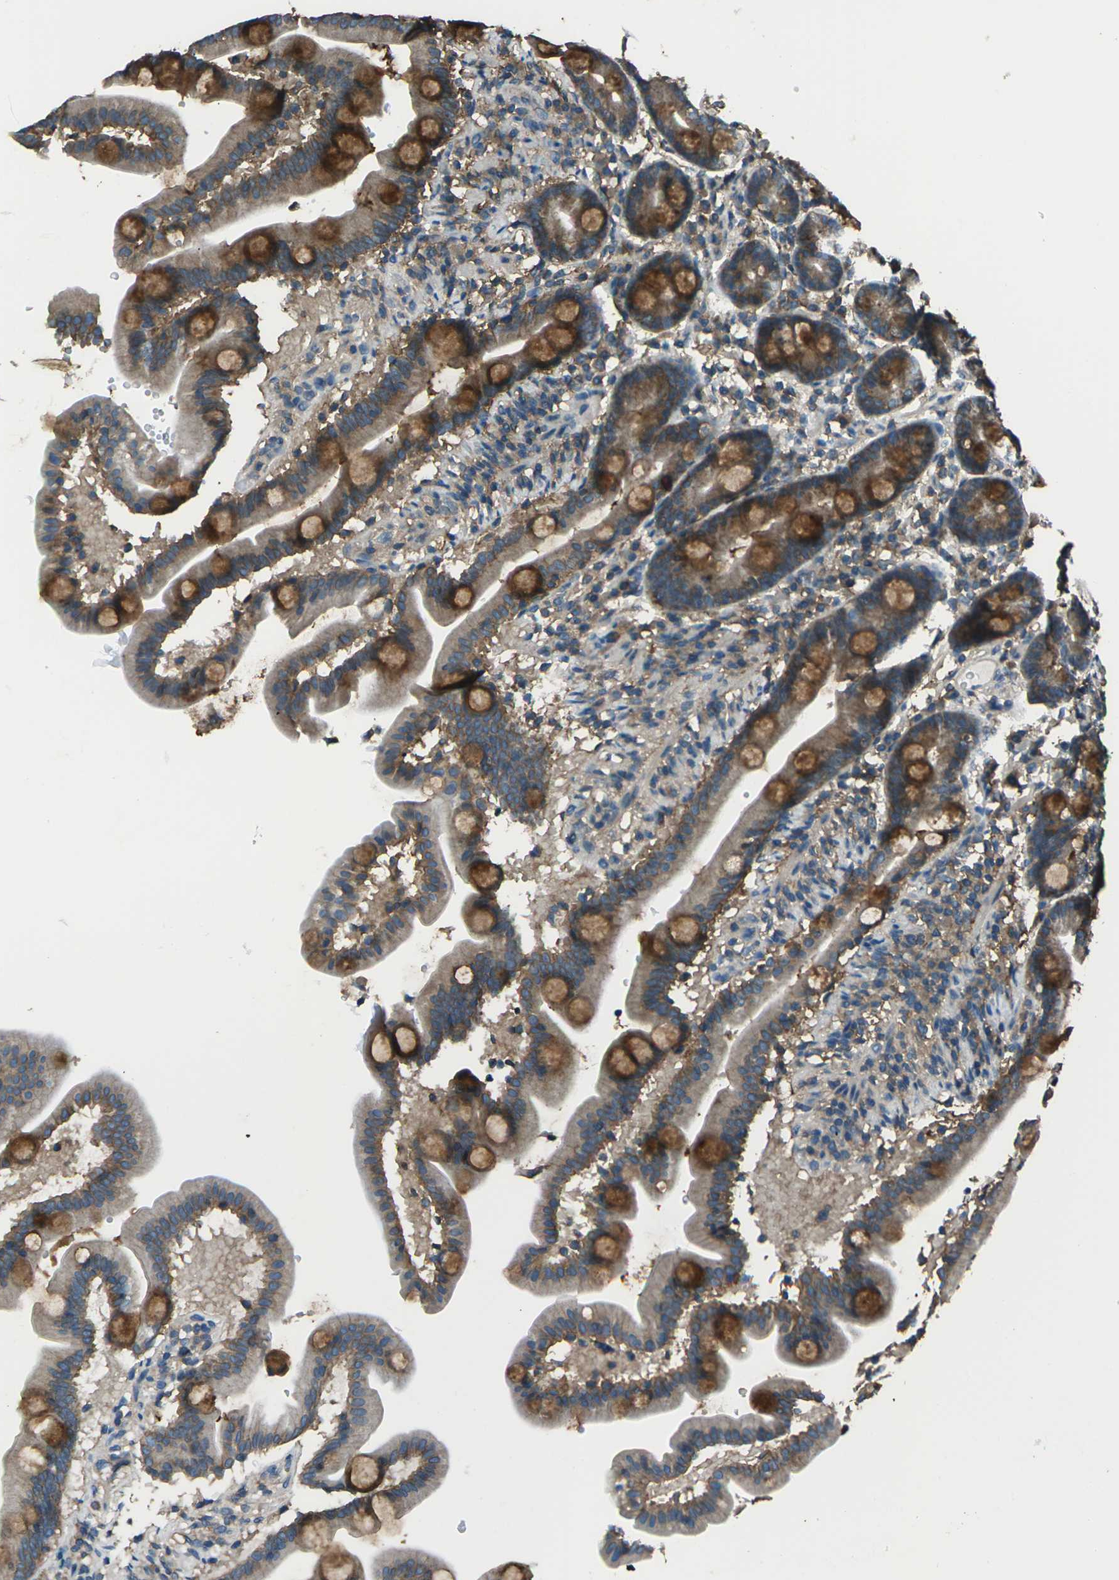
{"staining": {"intensity": "moderate", "quantity": "25%-75%", "location": "cytoplasmic/membranous"}, "tissue": "duodenum", "cell_type": "Glandular cells", "image_type": "normal", "snomed": [{"axis": "morphology", "description": "Normal tissue, NOS"}, {"axis": "topography", "description": "Duodenum"}], "caption": "Unremarkable duodenum displays moderate cytoplasmic/membranous expression in approximately 25%-75% of glandular cells, visualized by immunohistochemistry. (DAB (3,3'-diaminobenzidine) IHC with brightfield microscopy, high magnification).", "gene": "CMTM4", "patient": {"sex": "male", "age": 54}}